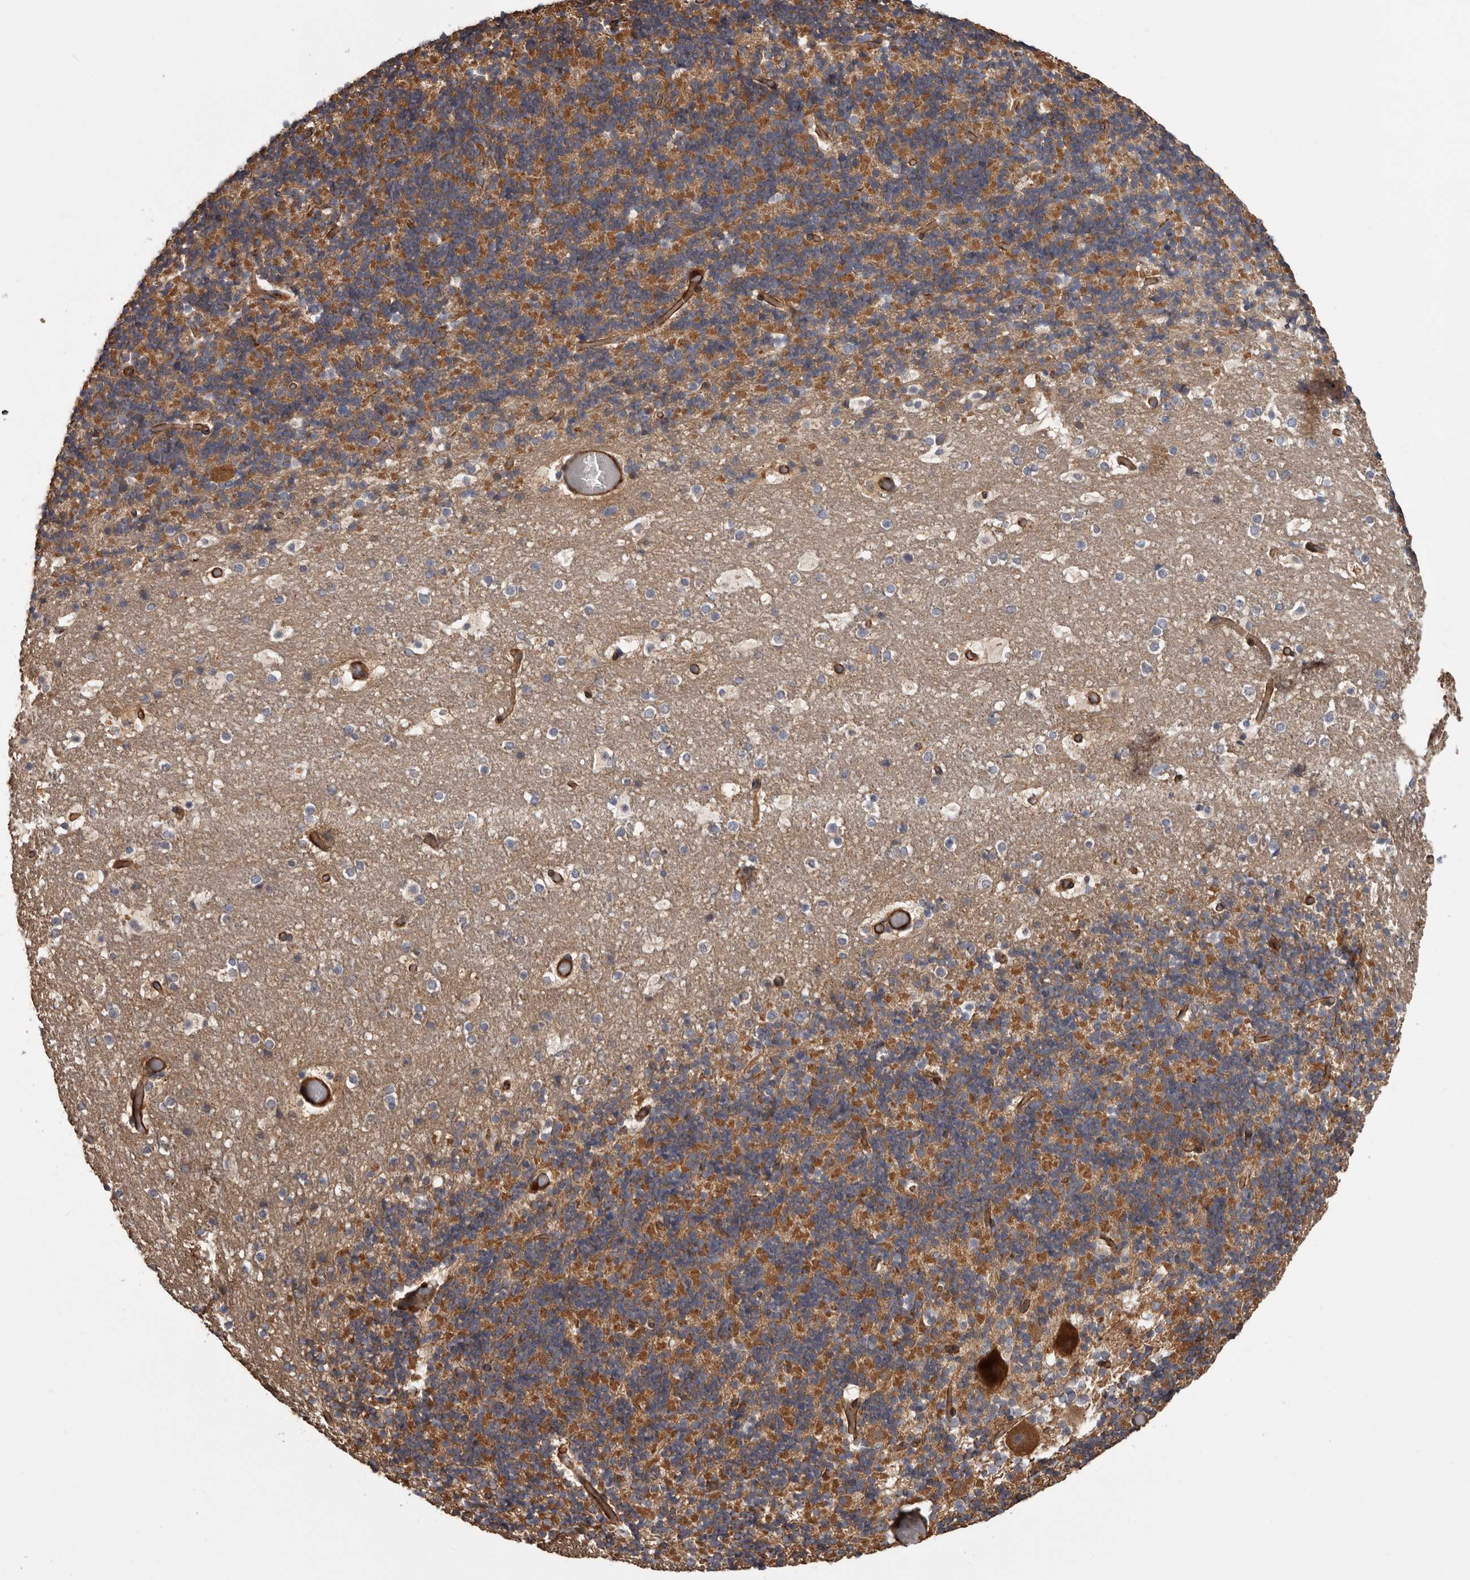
{"staining": {"intensity": "negative", "quantity": "none", "location": "none"}, "tissue": "cerebellum", "cell_type": "Cells in granular layer", "image_type": "normal", "snomed": [{"axis": "morphology", "description": "Normal tissue, NOS"}, {"axis": "topography", "description": "Cerebellum"}], "caption": "Cells in granular layer show no significant protein positivity in unremarkable cerebellum. Brightfield microscopy of IHC stained with DAB (brown) and hematoxylin (blue), captured at high magnification.", "gene": "ARHGEF5", "patient": {"sex": "male", "age": 57}}